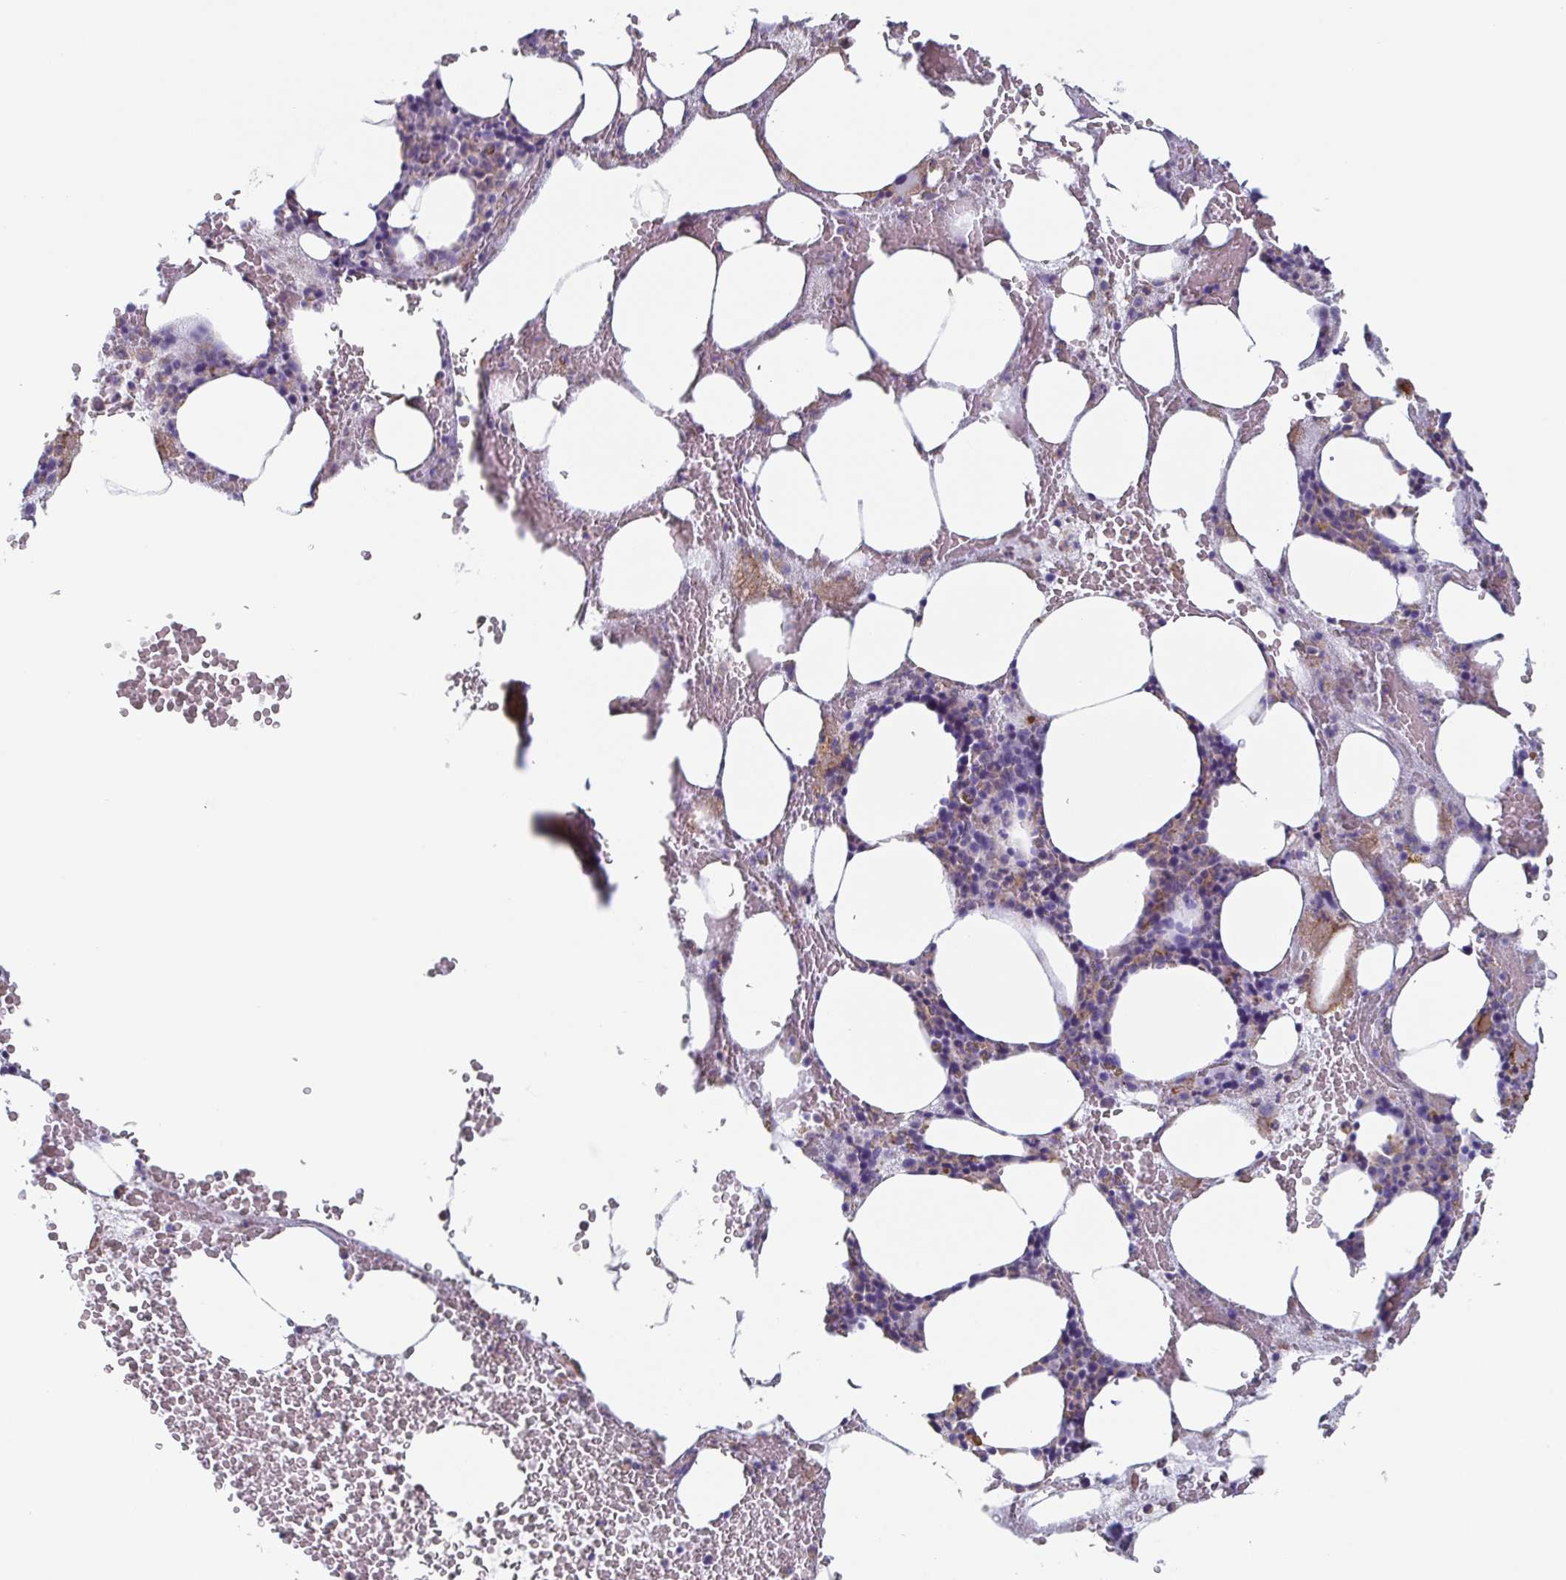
{"staining": {"intensity": "negative", "quantity": "none", "location": "none"}, "tissue": "bone marrow", "cell_type": "Hematopoietic cells", "image_type": "normal", "snomed": [{"axis": "morphology", "description": "Normal tissue, NOS"}, {"axis": "topography", "description": "Bone marrow"}], "caption": "DAB immunohistochemical staining of unremarkable human bone marrow exhibits no significant positivity in hematopoietic cells. (DAB IHC, high magnification).", "gene": "LYRM2", "patient": {"sex": "male", "age": 89}}